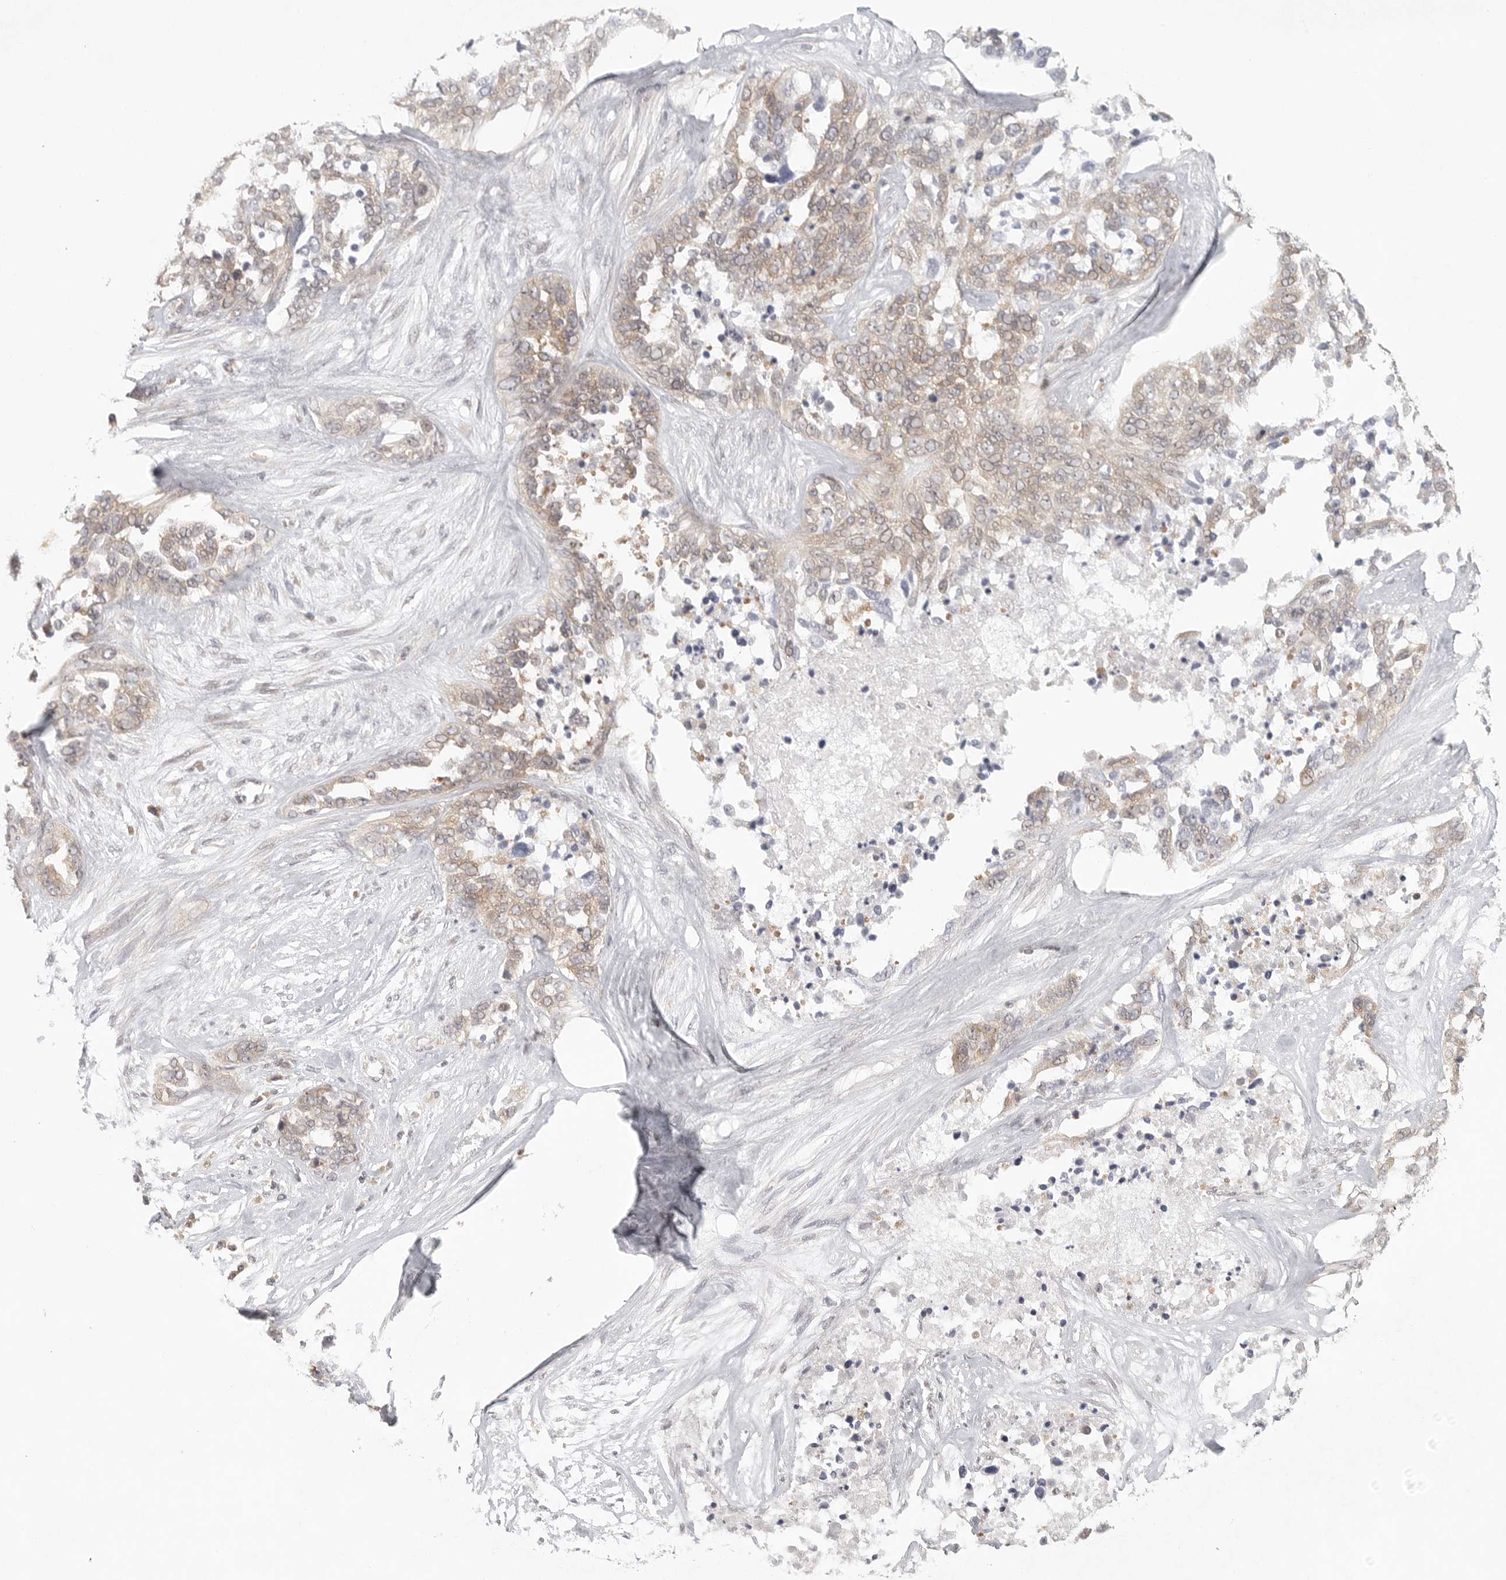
{"staining": {"intensity": "weak", "quantity": ">75%", "location": "cytoplasmic/membranous"}, "tissue": "ovarian cancer", "cell_type": "Tumor cells", "image_type": "cancer", "snomed": [{"axis": "morphology", "description": "Cystadenocarcinoma, serous, NOS"}, {"axis": "topography", "description": "Ovary"}], "caption": "A photomicrograph showing weak cytoplasmic/membranous expression in about >75% of tumor cells in serous cystadenocarcinoma (ovarian), as visualized by brown immunohistochemical staining.", "gene": "HDAC6", "patient": {"sex": "female", "age": 44}}